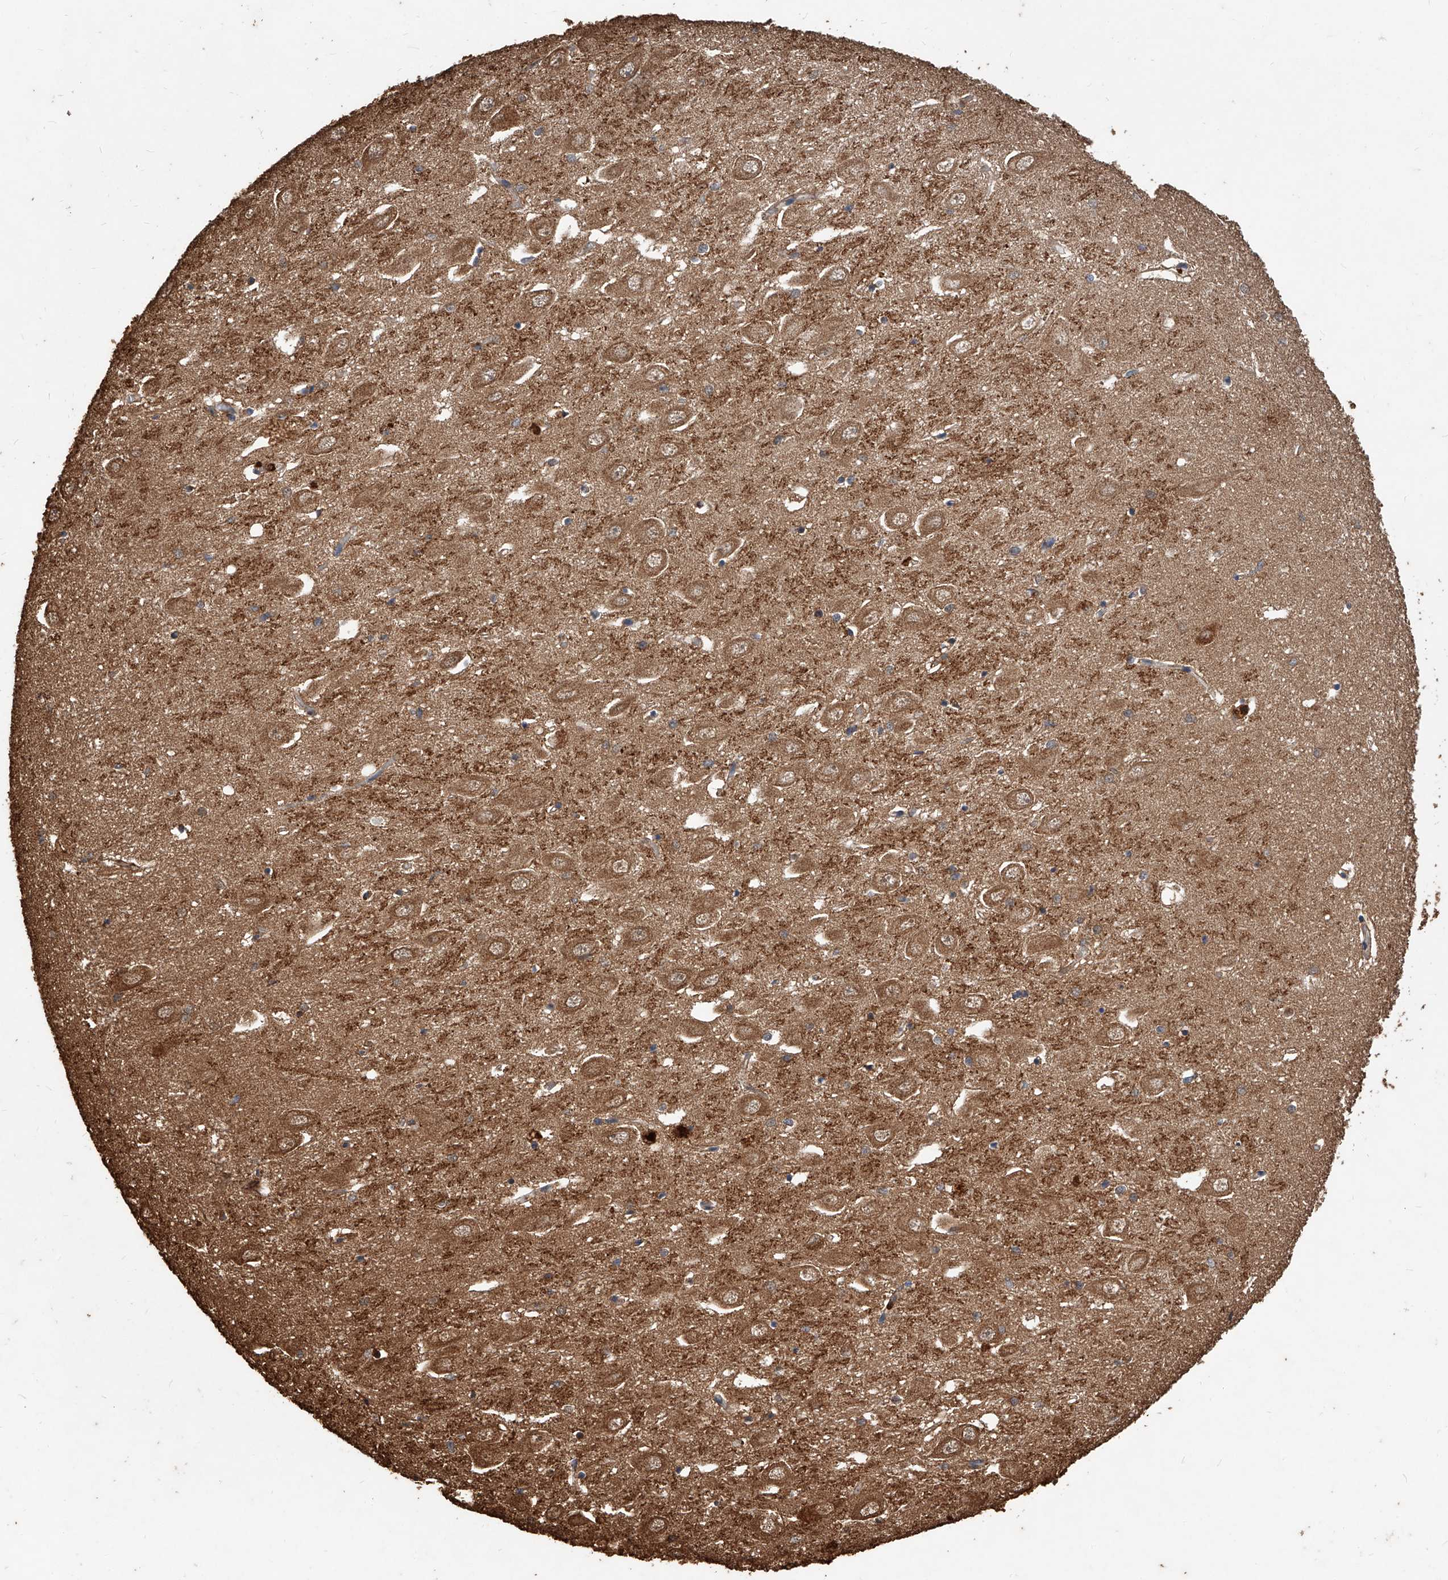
{"staining": {"intensity": "weak", "quantity": "25%-75%", "location": "cytoplasmic/membranous"}, "tissue": "hippocampus", "cell_type": "Glial cells", "image_type": "normal", "snomed": [{"axis": "morphology", "description": "Normal tissue, NOS"}, {"axis": "topography", "description": "Hippocampus"}], "caption": "IHC of unremarkable human hippocampus displays low levels of weak cytoplasmic/membranous expression in approximately 25%-75% of glial cells. The protein is stained brown, and the nuclei are stained in blue (DAB IHC with brightfield microscopy, high magnification).", "gene": "UCP2", "patient": {"sex": "female", "age": 64}}